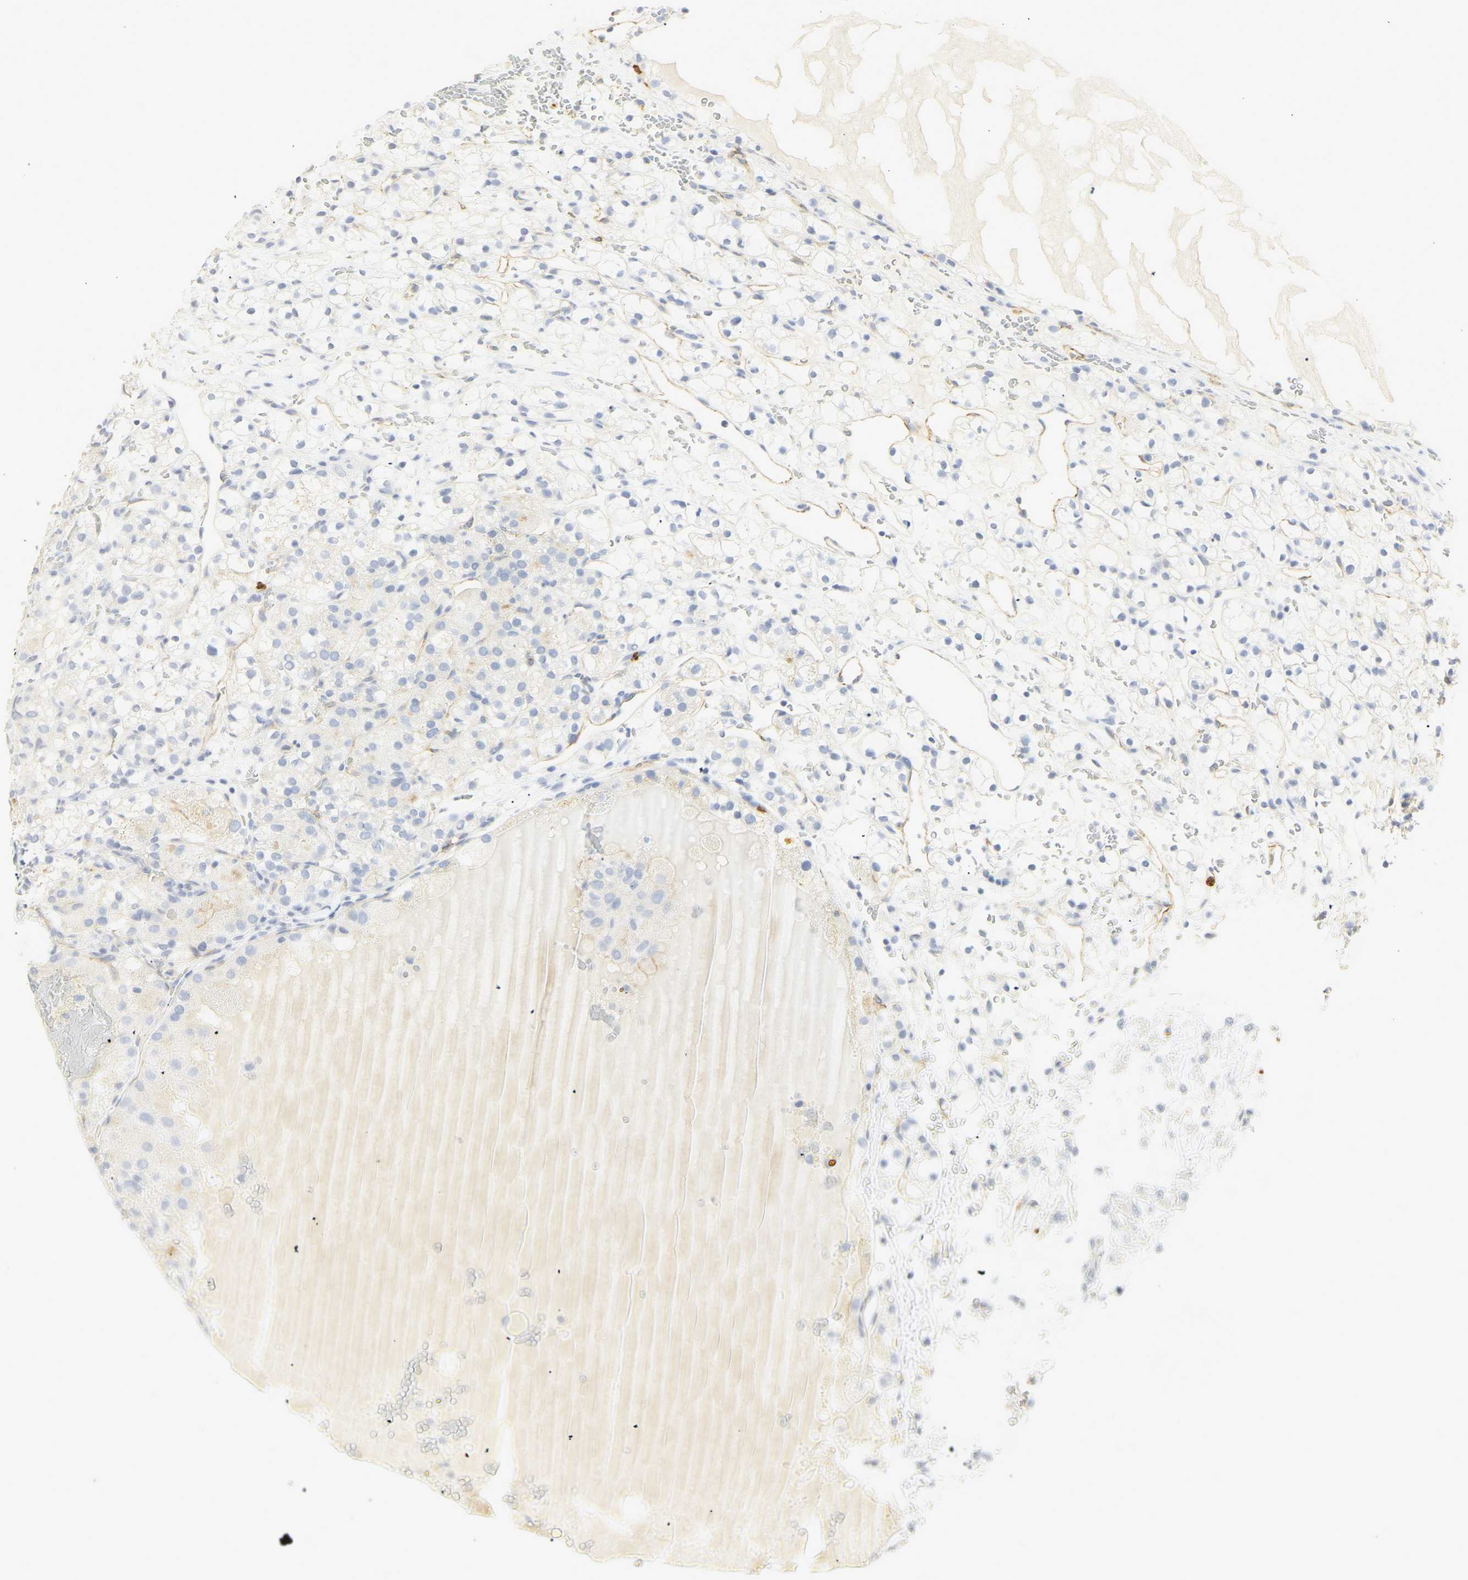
{"staining": {"intensity": "negative", "quantity": "none", "location": "none"}, "tissue": "renal cancer", "cell_type": "Tumor cells", "image_type": "cancer", "snomed": [{"axis": "morphology", "description": "Adenocarcinoma, NOS"}, {"axis": "topography", "description": "Kidney"}], "caption": "Immunohistochemistry of human renal adenocarcinoma demonstrates no staining in tumor cells.", "gene": "CEACAM5", "patient": {"sex": "male", "age": 61}}